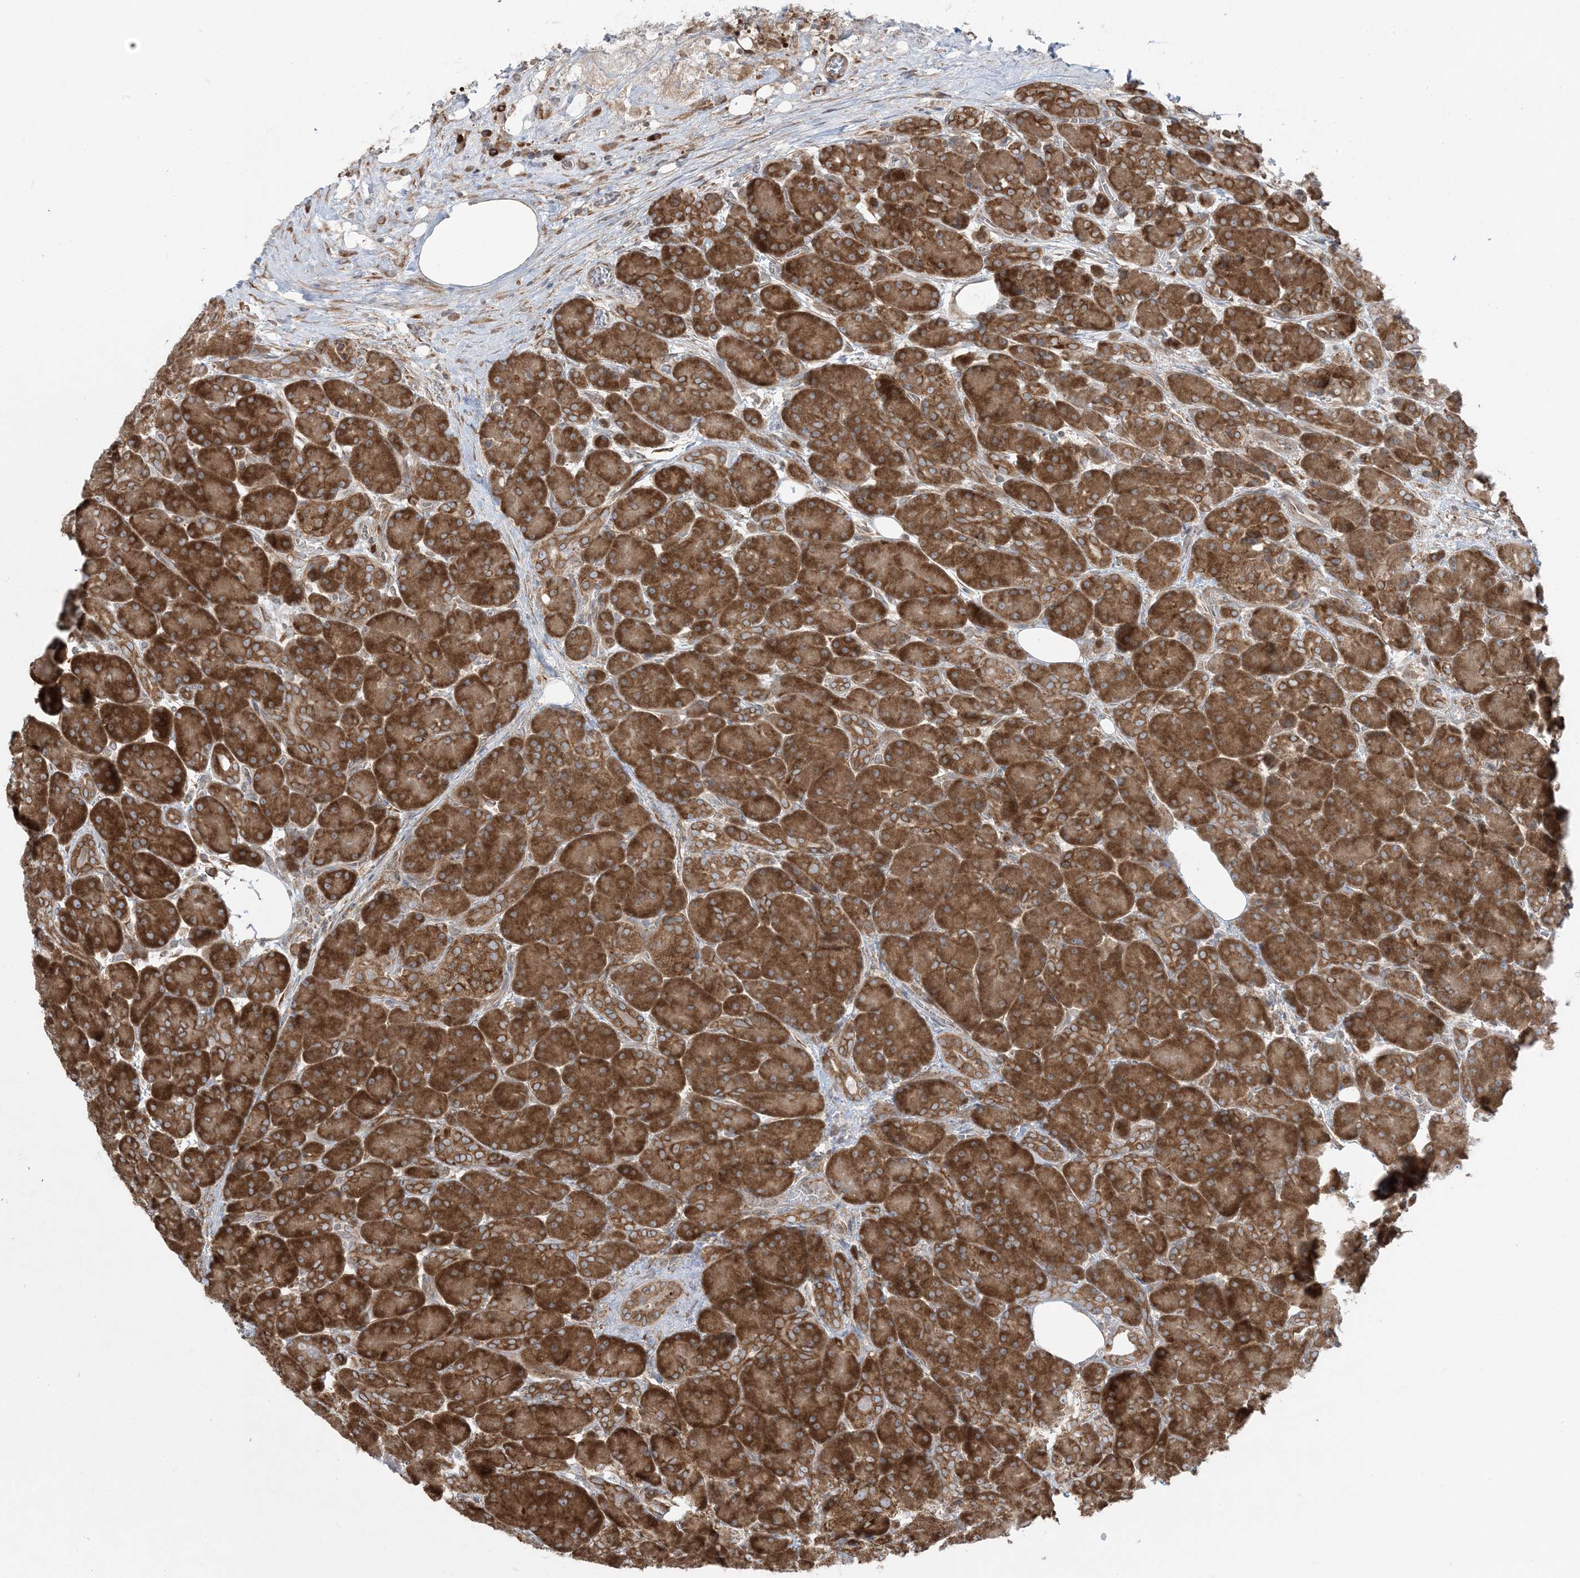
{"staining": {"intensity": "strong", "quantity": ">75%", "location": "cytoplasmic/membranous"}, "tissue": "pancreas", "cell_type": "Exocrine glandular cells", "image_type": "normal", "snomed": [{"axis": "morphology", "description": "Normal tissue, NOS"}, {"axis": "topography", "description": "Pancreas"}], "caption": "Pancreas stained for a protein demonstrates strong cytoplasmic/membranous positivity in exocrine glandular cells. (DAB IHC with brightfield microscopy, high magnification).", "gene": "UBXN4", "patient": {"sex": "male", "age": 63}}